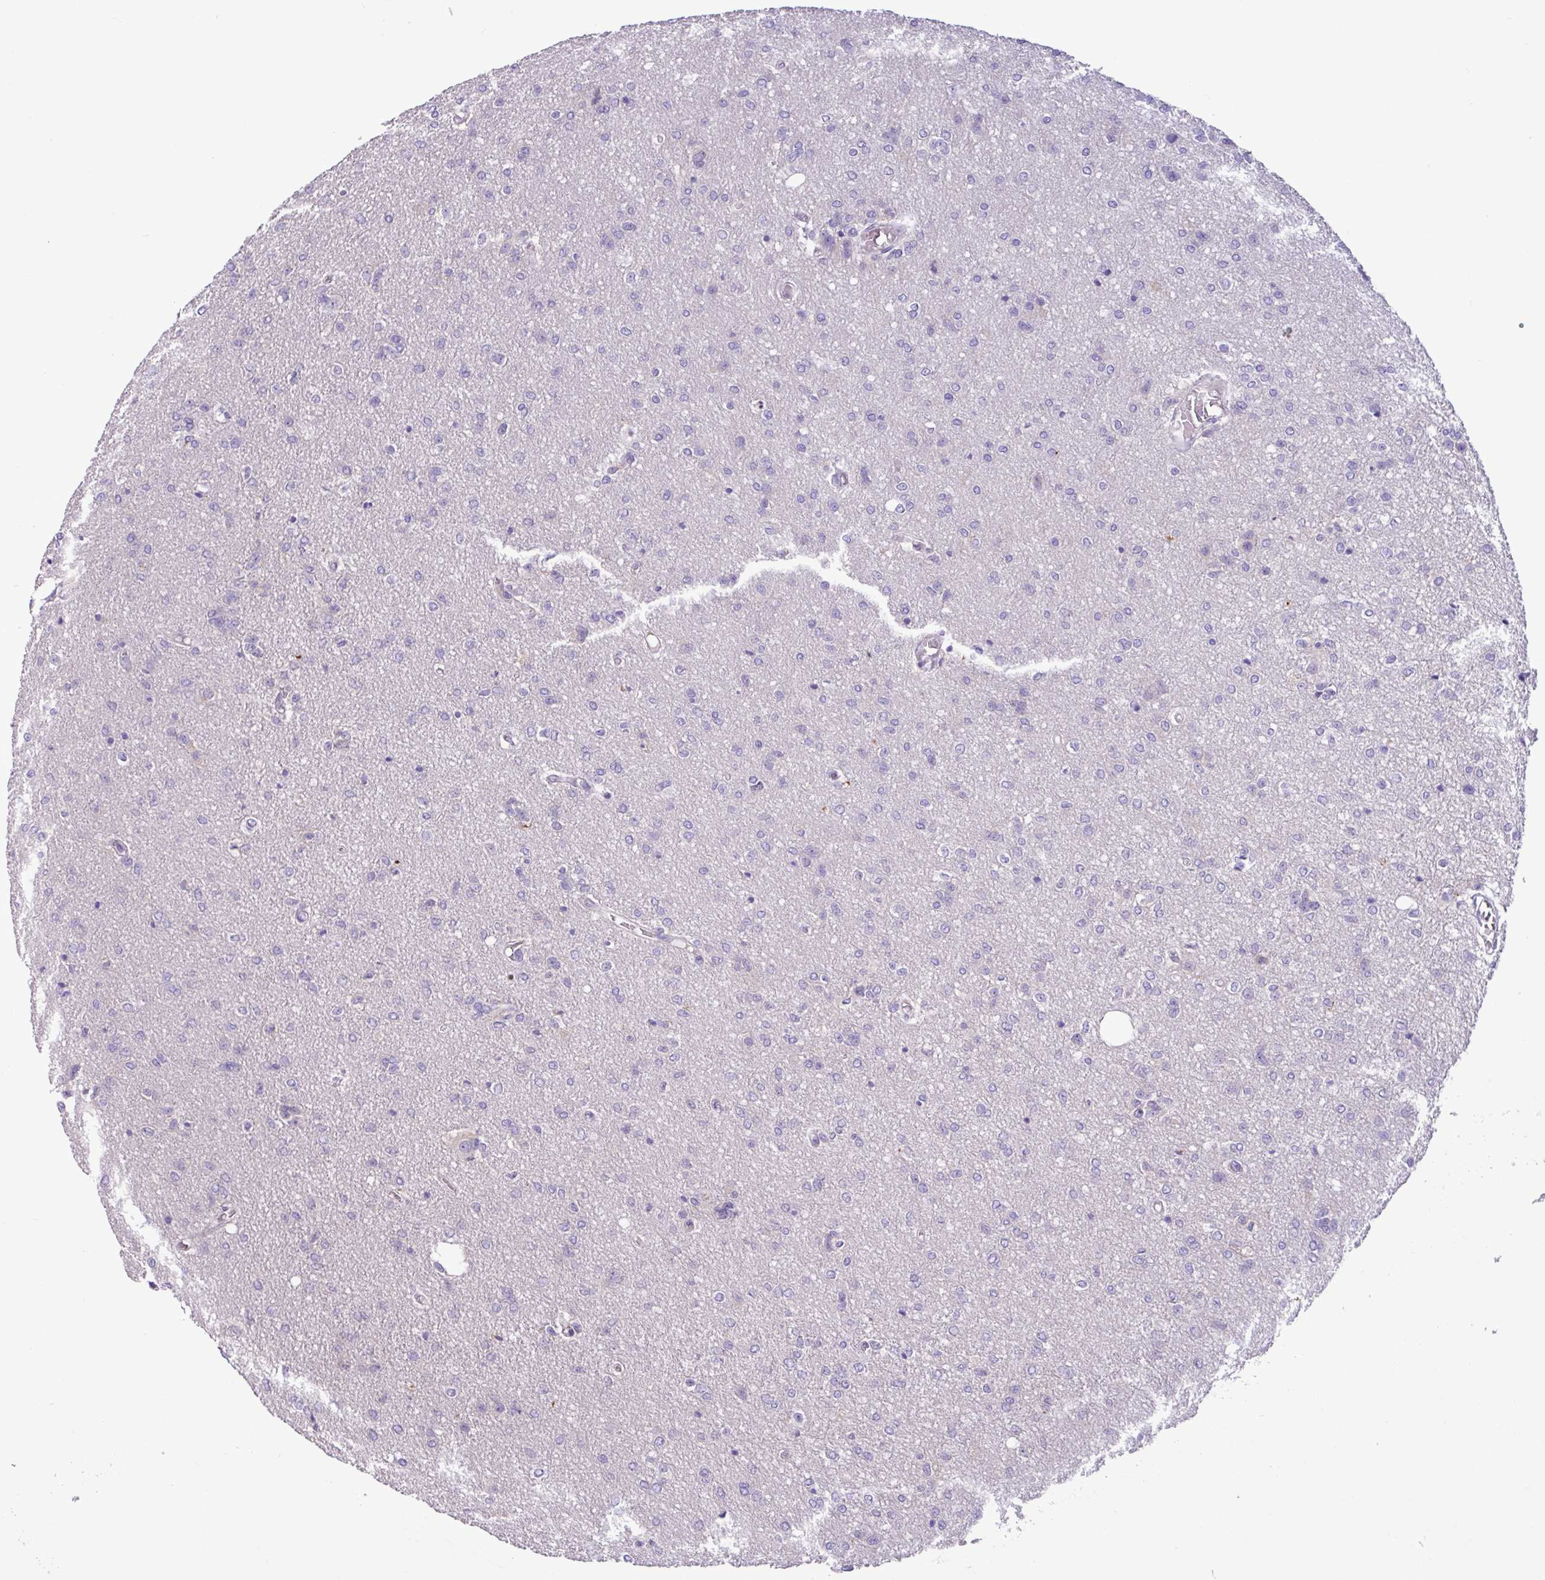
{"staining": {"intensity": "negative", "quantity": "none", "location": "none"}, "tissue": "glioma", "cell_type": "Tumor cells", "image_type": "cancer", "snomed": [{"axis": "morphology", "description": "Glioma, malignant, Low grade"}, {"axis": "topography", "description": "Brain"}], "caption": "Glioma stained for a protein using IHC demonstrates no positivity tumor cells.", "gene": "PNLDC1", "patient": {"sex": "male", "age": 26}}